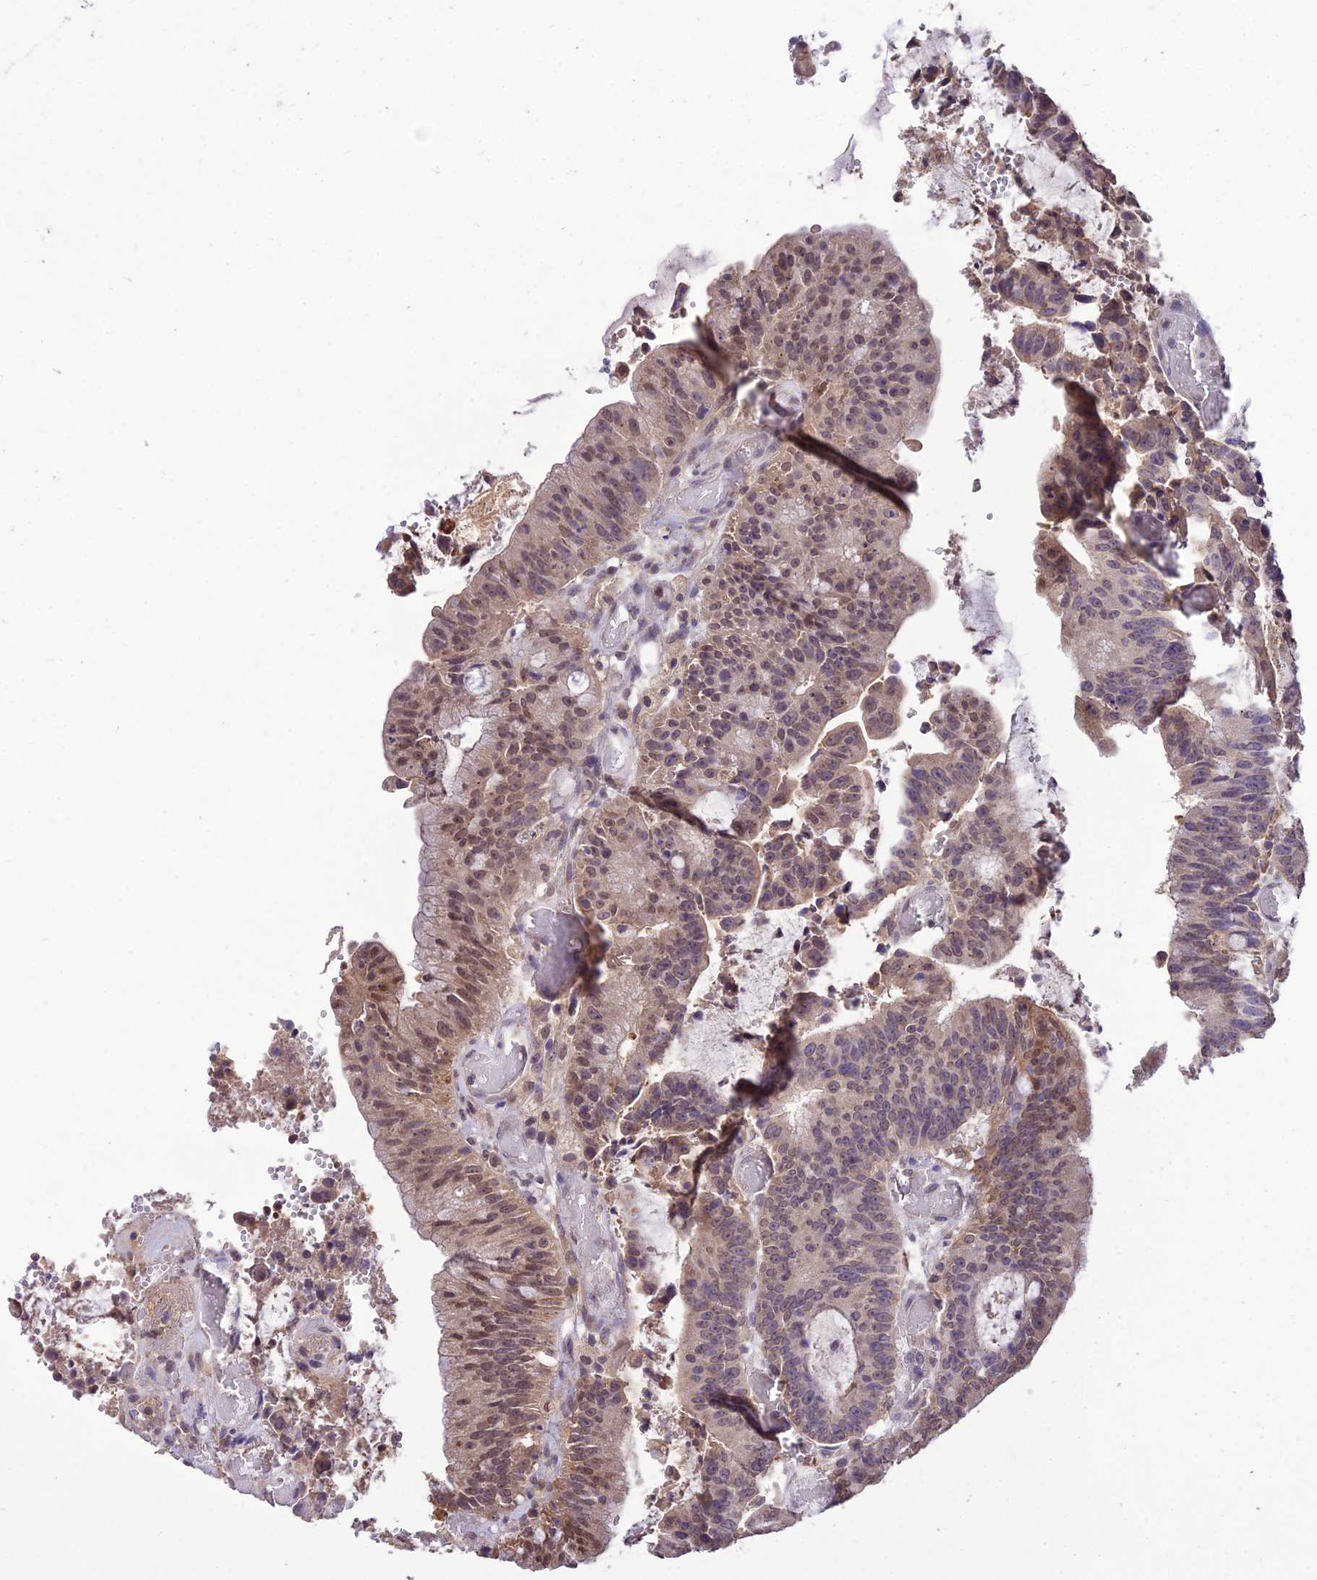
{"staining": {"intensity": "moderate", "quantity": "25%-75%", "location": "cytoplasmic/membranous,nuclear"}, "tissue": "colorectal cancer", "cell_type": "Tumor cells", "image_type": "cancer", "snomed": [{"axis": "morphology", "description": "Adenocarcinoma, NOS"}, {"axis": "topography", "description": "Rectum"}], "caption": "Moderate cytoplasmic/membranous and nuclear protein staining is present in about 25%-75% of tumor cells in colorectal cancer.", "gene": "PGK1", "patient": {"sex": "female", "age": 77}}